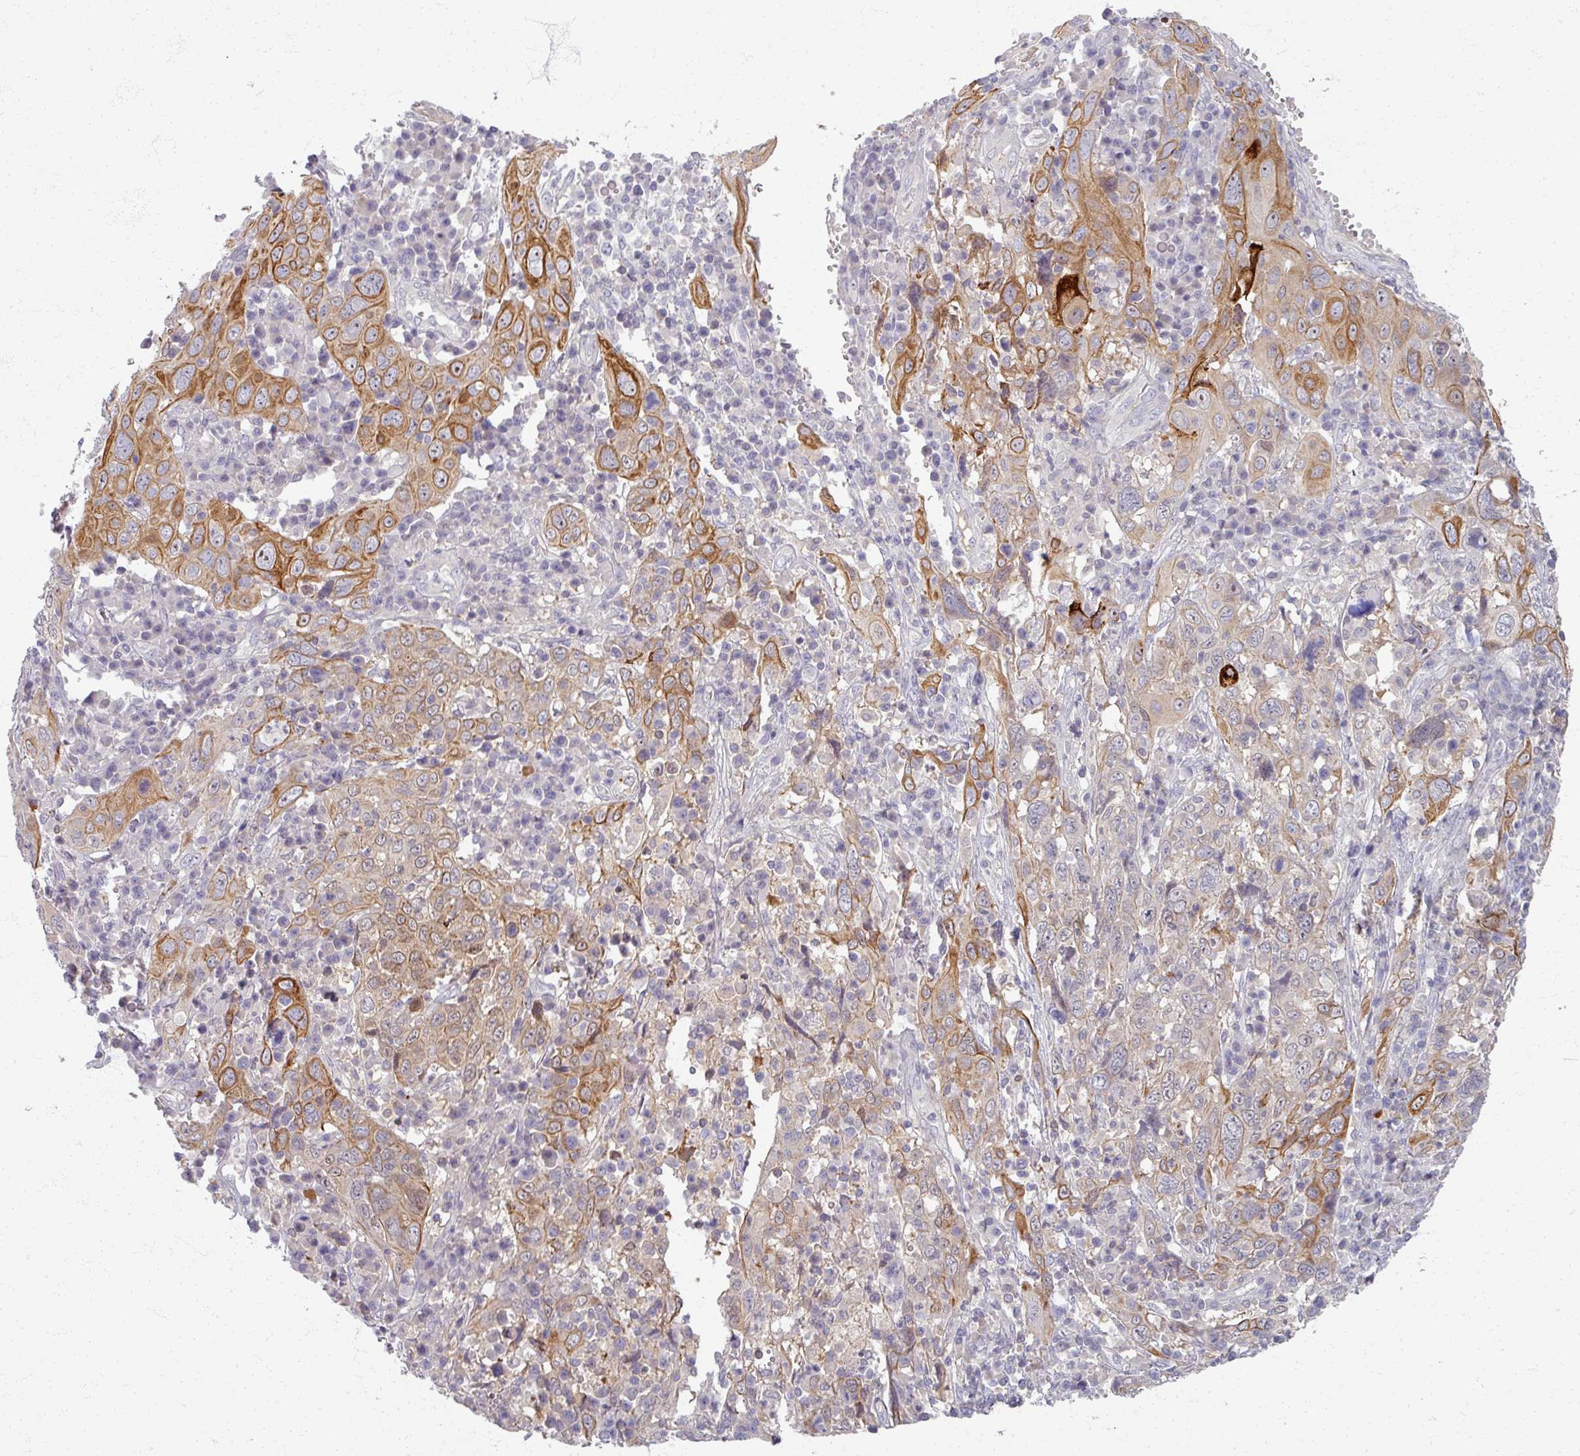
{"staining": {"intensity": "moderate", "quantity": "25%-75%", "location": "cytoplasmic/membranous"}, "tissue": "cervical cancer", "cell_type": "Tumor cells", "image_type": "cancer", "snomed": [{"axis": "morphology", "description": "Squamous cell carcinoma, NOS"}, {"axis": "topography", "description": "Cervix"}], "caption": "A brown stain labels moderate cytoplasmic/membranous expression of a protein in cervical squamous cell carcinoma tumor cells.", "gene": "TTLL7", "patient": {"sex": "female", "age": 46}}